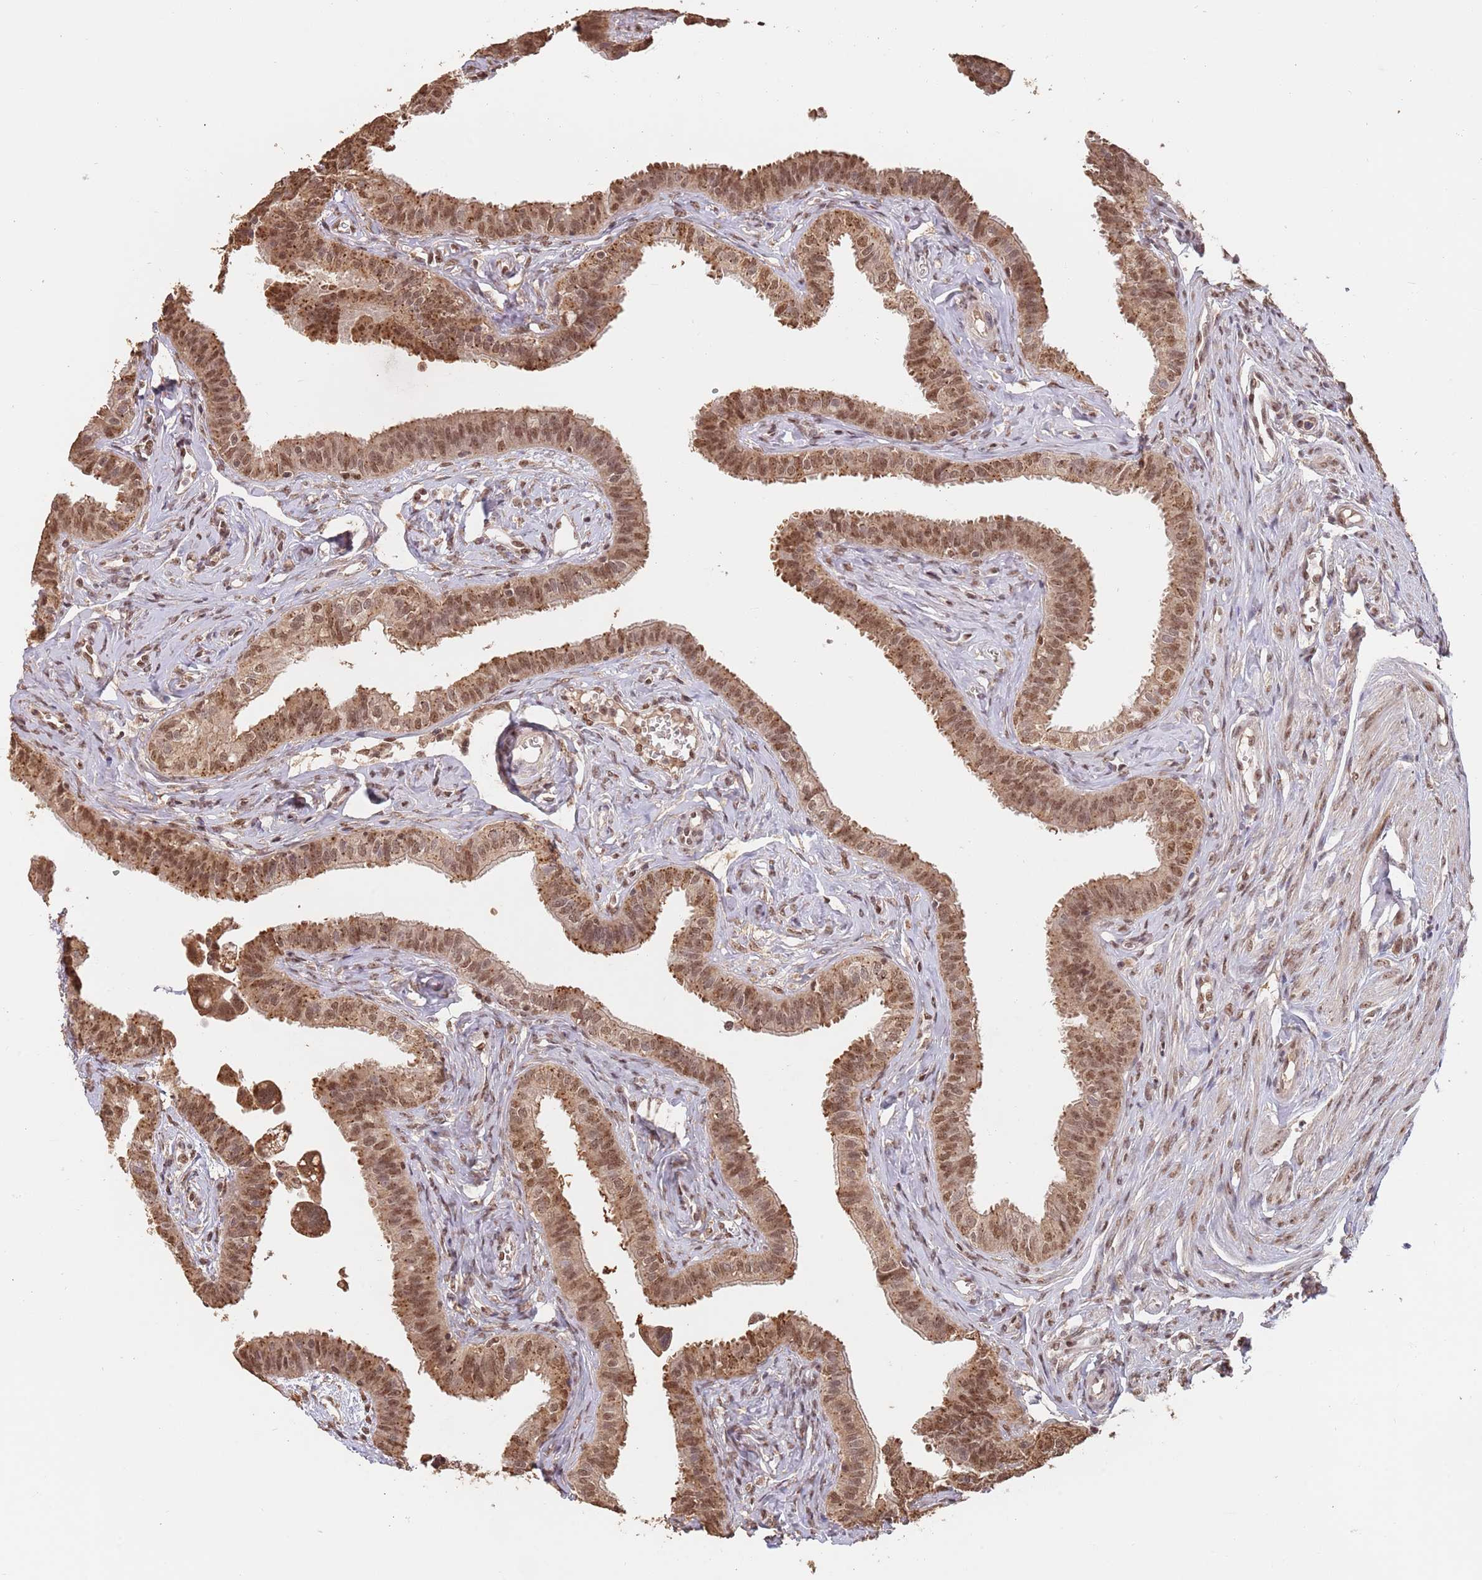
{"staining": {"intensity": "moderate", "quantity": ">75%", "location": "cytoplasmic/membranous,nuclear"}, "tissue": "fallopian tube", "cell_type": "Glandular cells", "image_type": "normal", "snomed": [{"axis": "morphology", "description": "Normal tissue, NOS"}, {"axis": "morphology", "description": "Carcinoma, NOS"}, {"axis": "topography", "description": "Fallopian tube"}, {"axis": "topography", "description": "Ovary"}], "caption": "Unremarkable fallopian tube was stained to show a protein in brown. There is medium levels of moderate cytoplasmic/membranous,nuclear positivity in about >75% of glandular cells.", "gene": "RFXANK", "patient": {"sex": "female", "age": 59}}